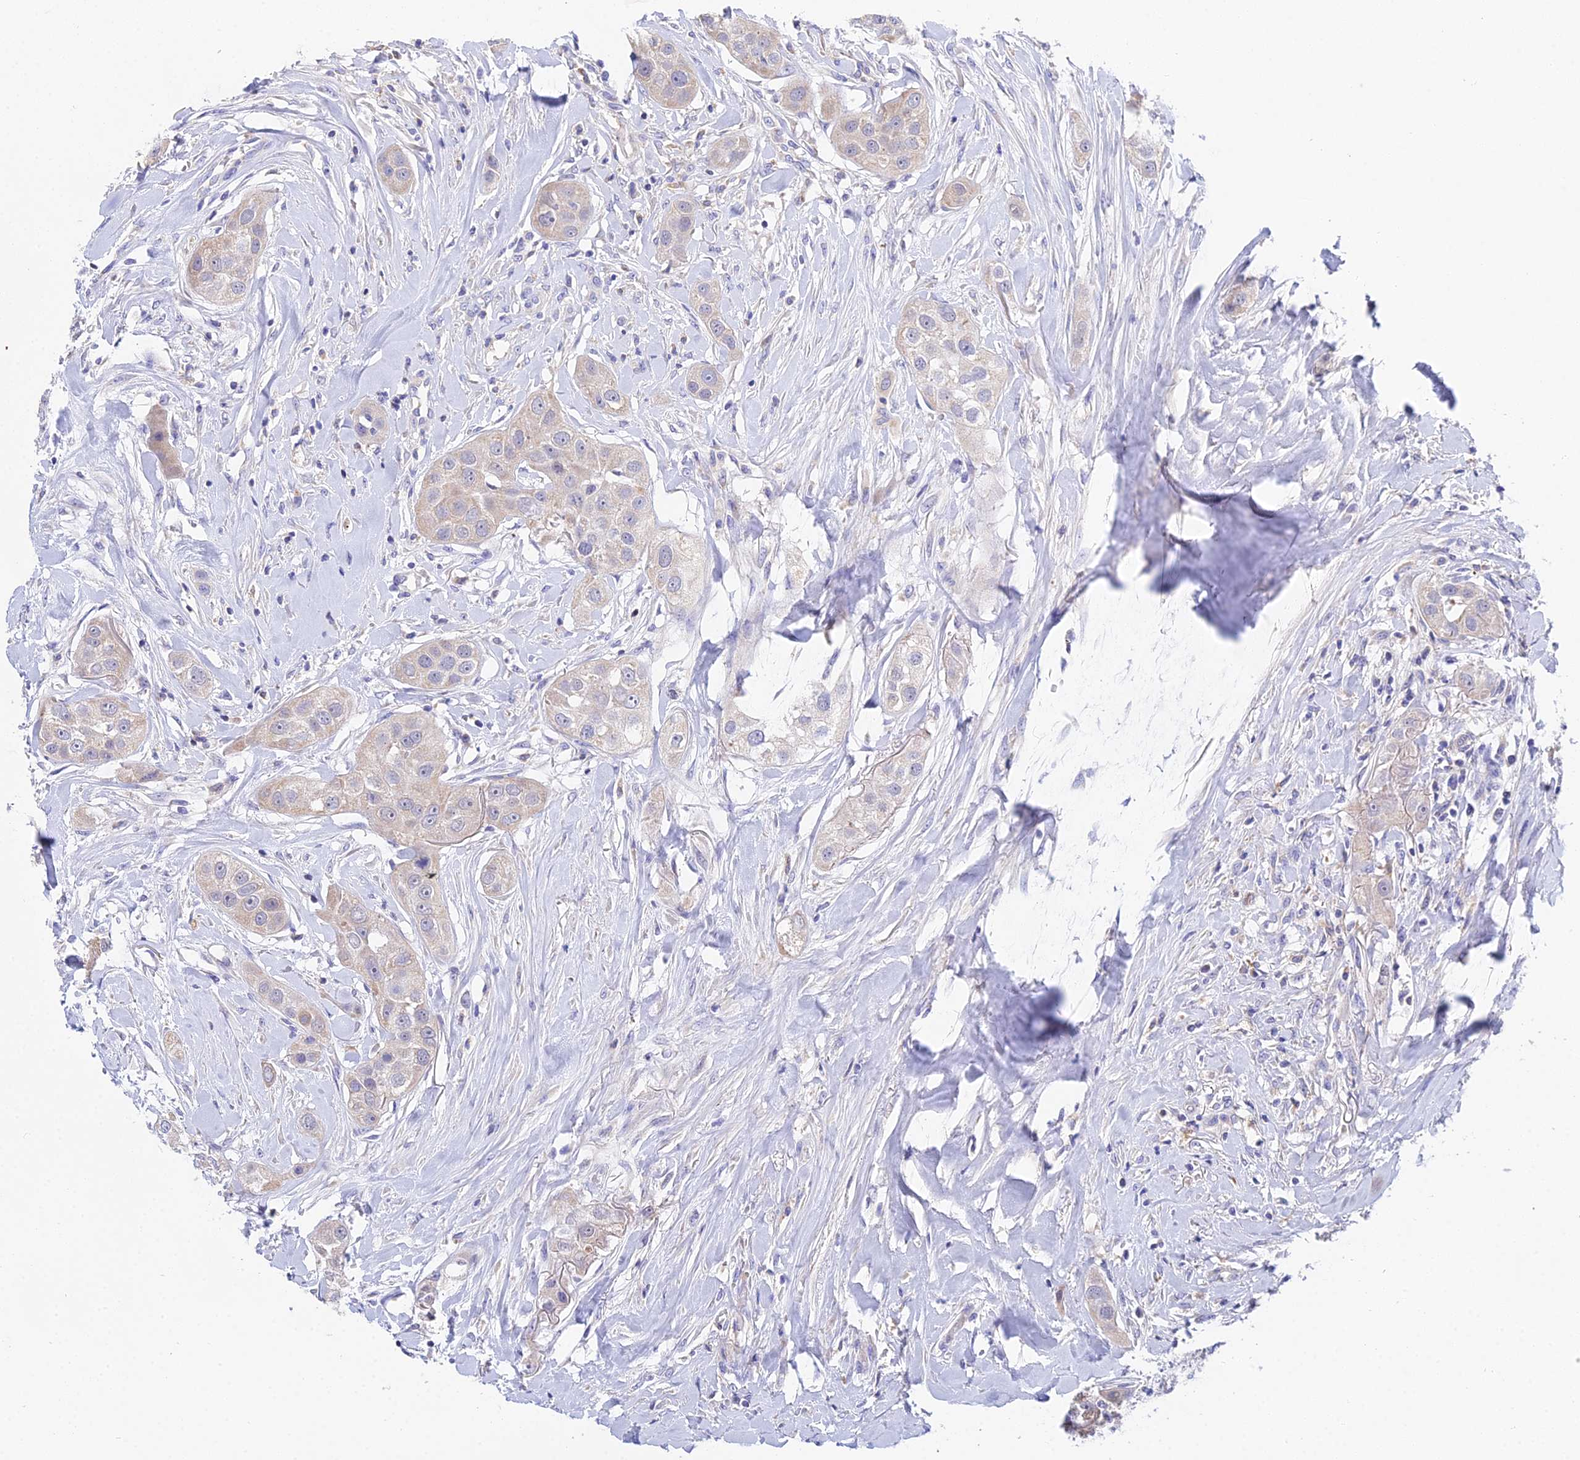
{"staining": {"intensity": "weak", "quantity": "<25%", "location": "cytoplasmic/membranous"}, "tissue": "head and neck cancer", "cell_type": "Tumor cells", "image_type": "cancer", "snomed": [{"axis": "morphology", "description": "Normal tissue, NOS"}, {"axis": "morphology", "description": "Squamous cell carcinoma, NOS"}, {"axis": "topography", "description": "Skeletal muscle"}, {"axis": "topography", "description": "Head-Neck"}], "caption": "This photomicrograph is of head and neck cancer (squamous cell carcinoma) stained with immunohistochemistry to label a protein in brown with the nuclei are counter-stained blue. There is no expression in tumor cells.", "gene": "PPP2R2C", "patient": {"sex": "male", "age": 51}}